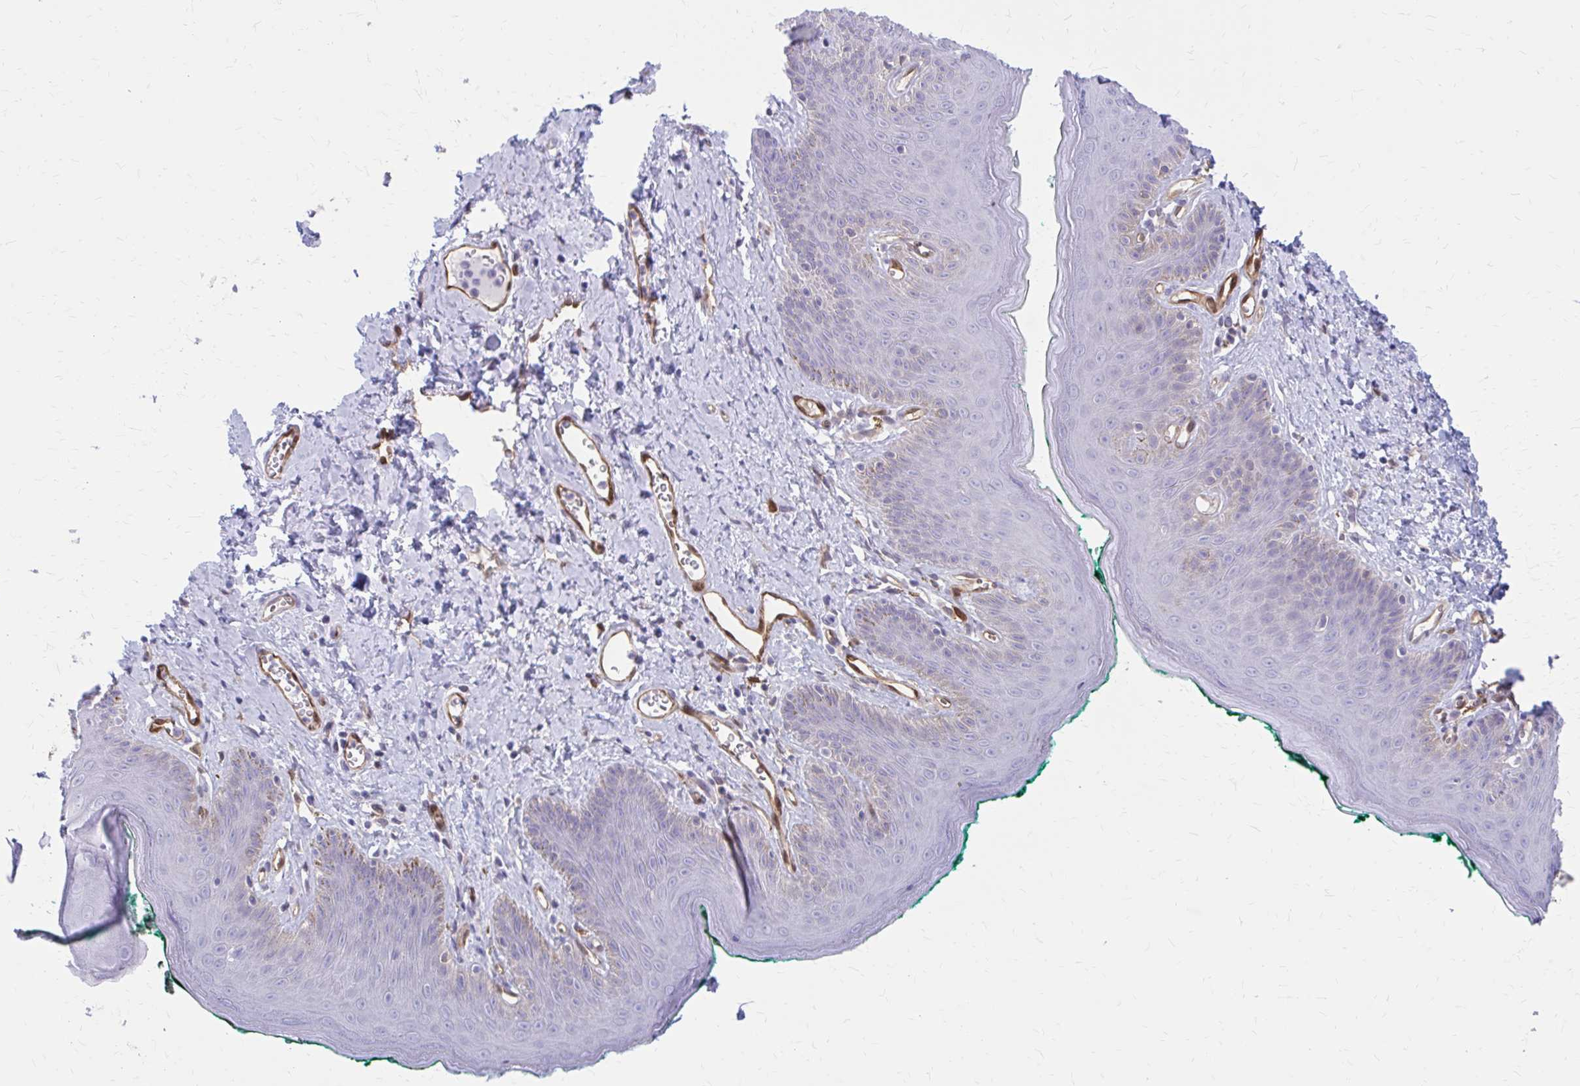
{"staining": {"intensity": "negative", "quantity": "none", "location": "none"}, "tissue": "skin", "cell_type": "Epidermal cells", "image_type": "normal", "snomed": [{"axis": "morphology", "description": "Normal tissue, NOS"}, {"axis": "topography", "description": "Vulva"}, {"axis": "topography", "description": "Peripheral nerve tissue"}], "caption": "IHC of benign skin demonstrates no staining in epidermal cells. (DAB immunohistochemistry (IHC) with hematoxylin counter stain).", "gene": "CLIC2", "patient": {"sex": "female", "age": 66}}